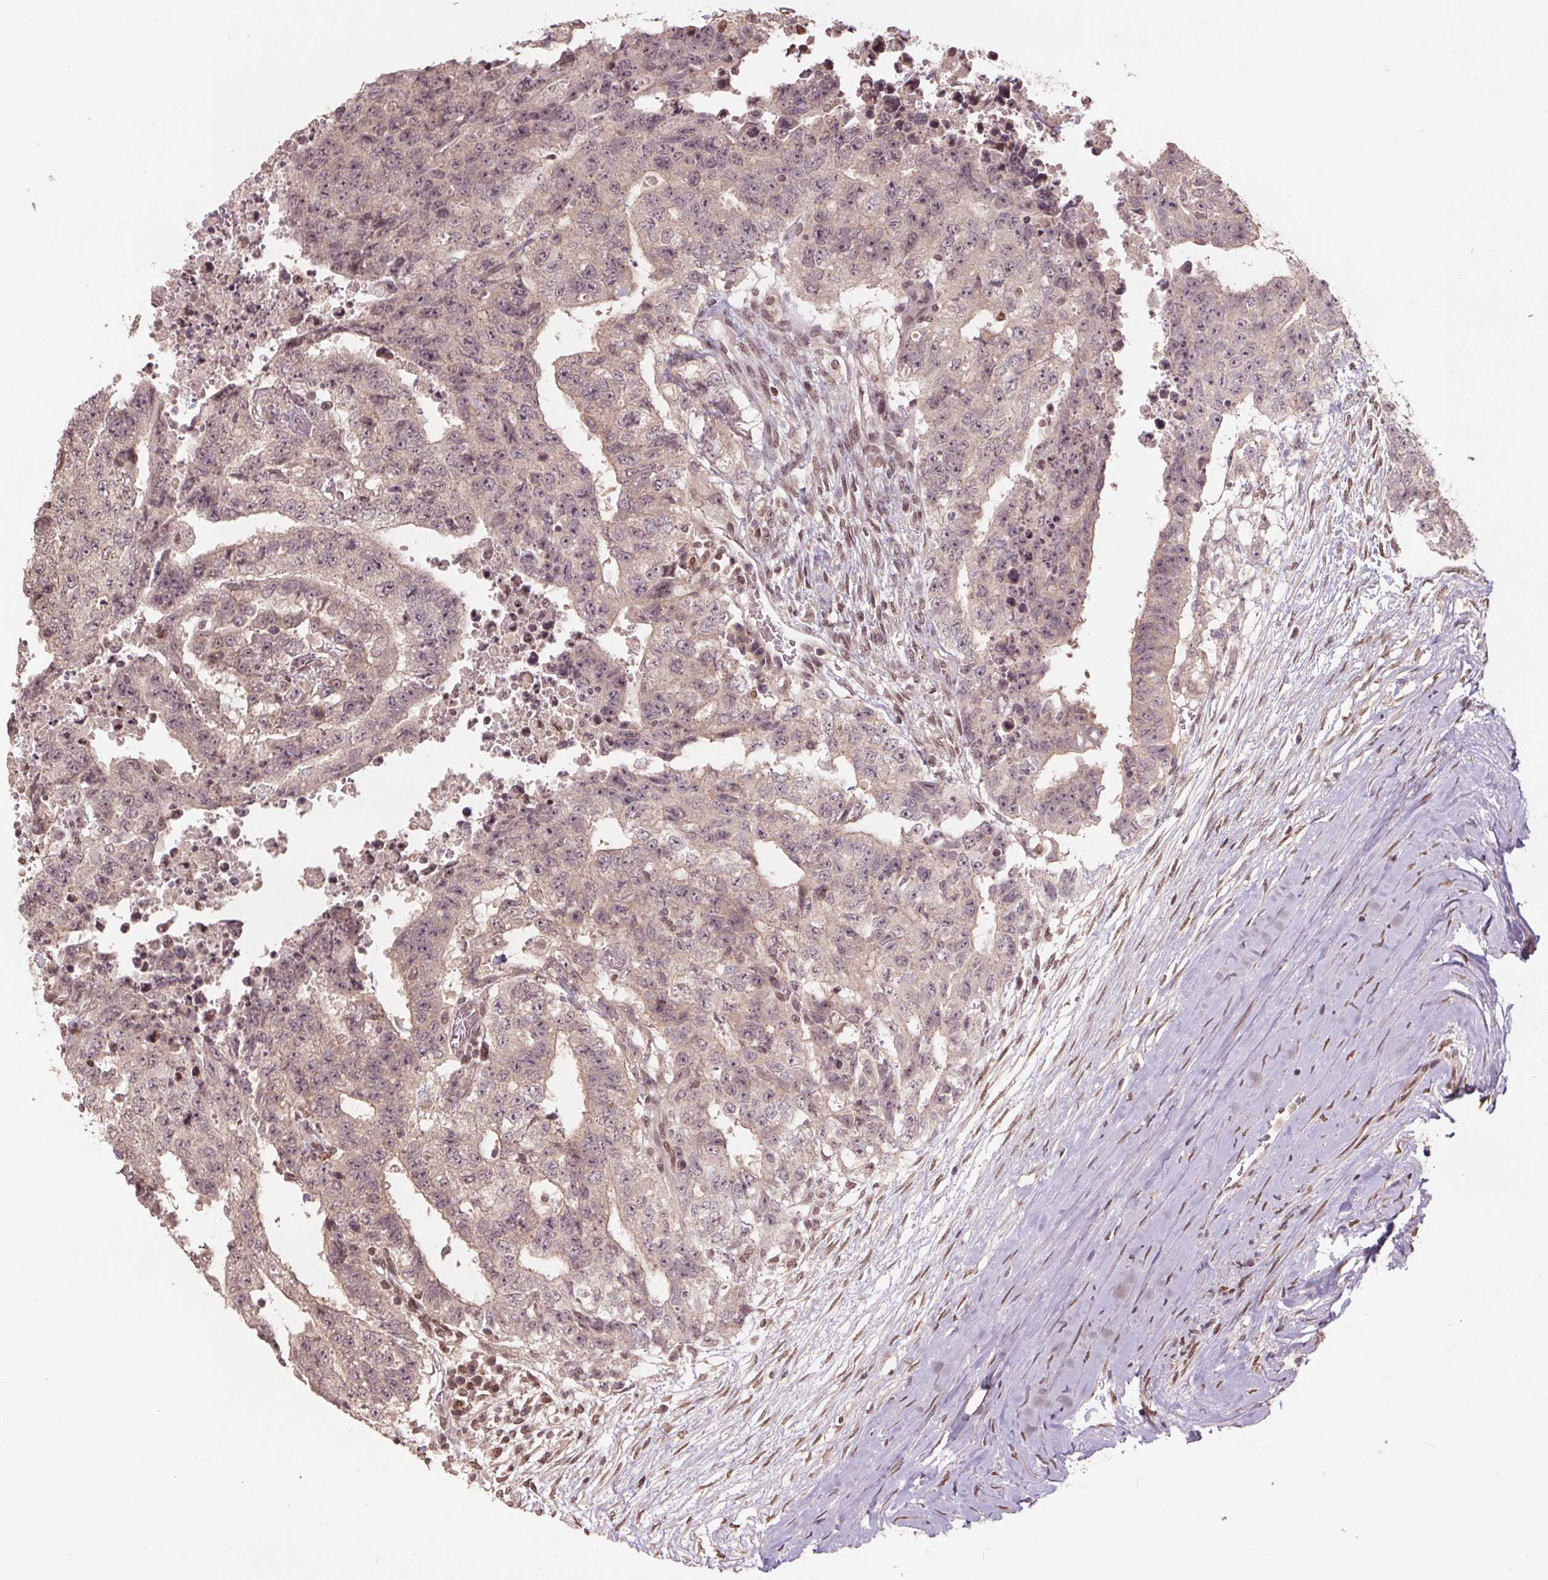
{"staining": {"intensity": "negative", "quantity": "none", "location": "none"}, "tissue": "testis cancer", "cell_type": "Tumor cells", "image_type": "cancer", "snomed": [{"axis": "morphology", "description": "Carcinoma, Embryonal, NOS"}, {"axis": "topography", "description": "Testis"}], "caption": "A photomicrograph of human testis cancer is negative for staining in tumor cells.", "gene": "HIF1AN", "patient": {"sex": "male", "age": 24}}